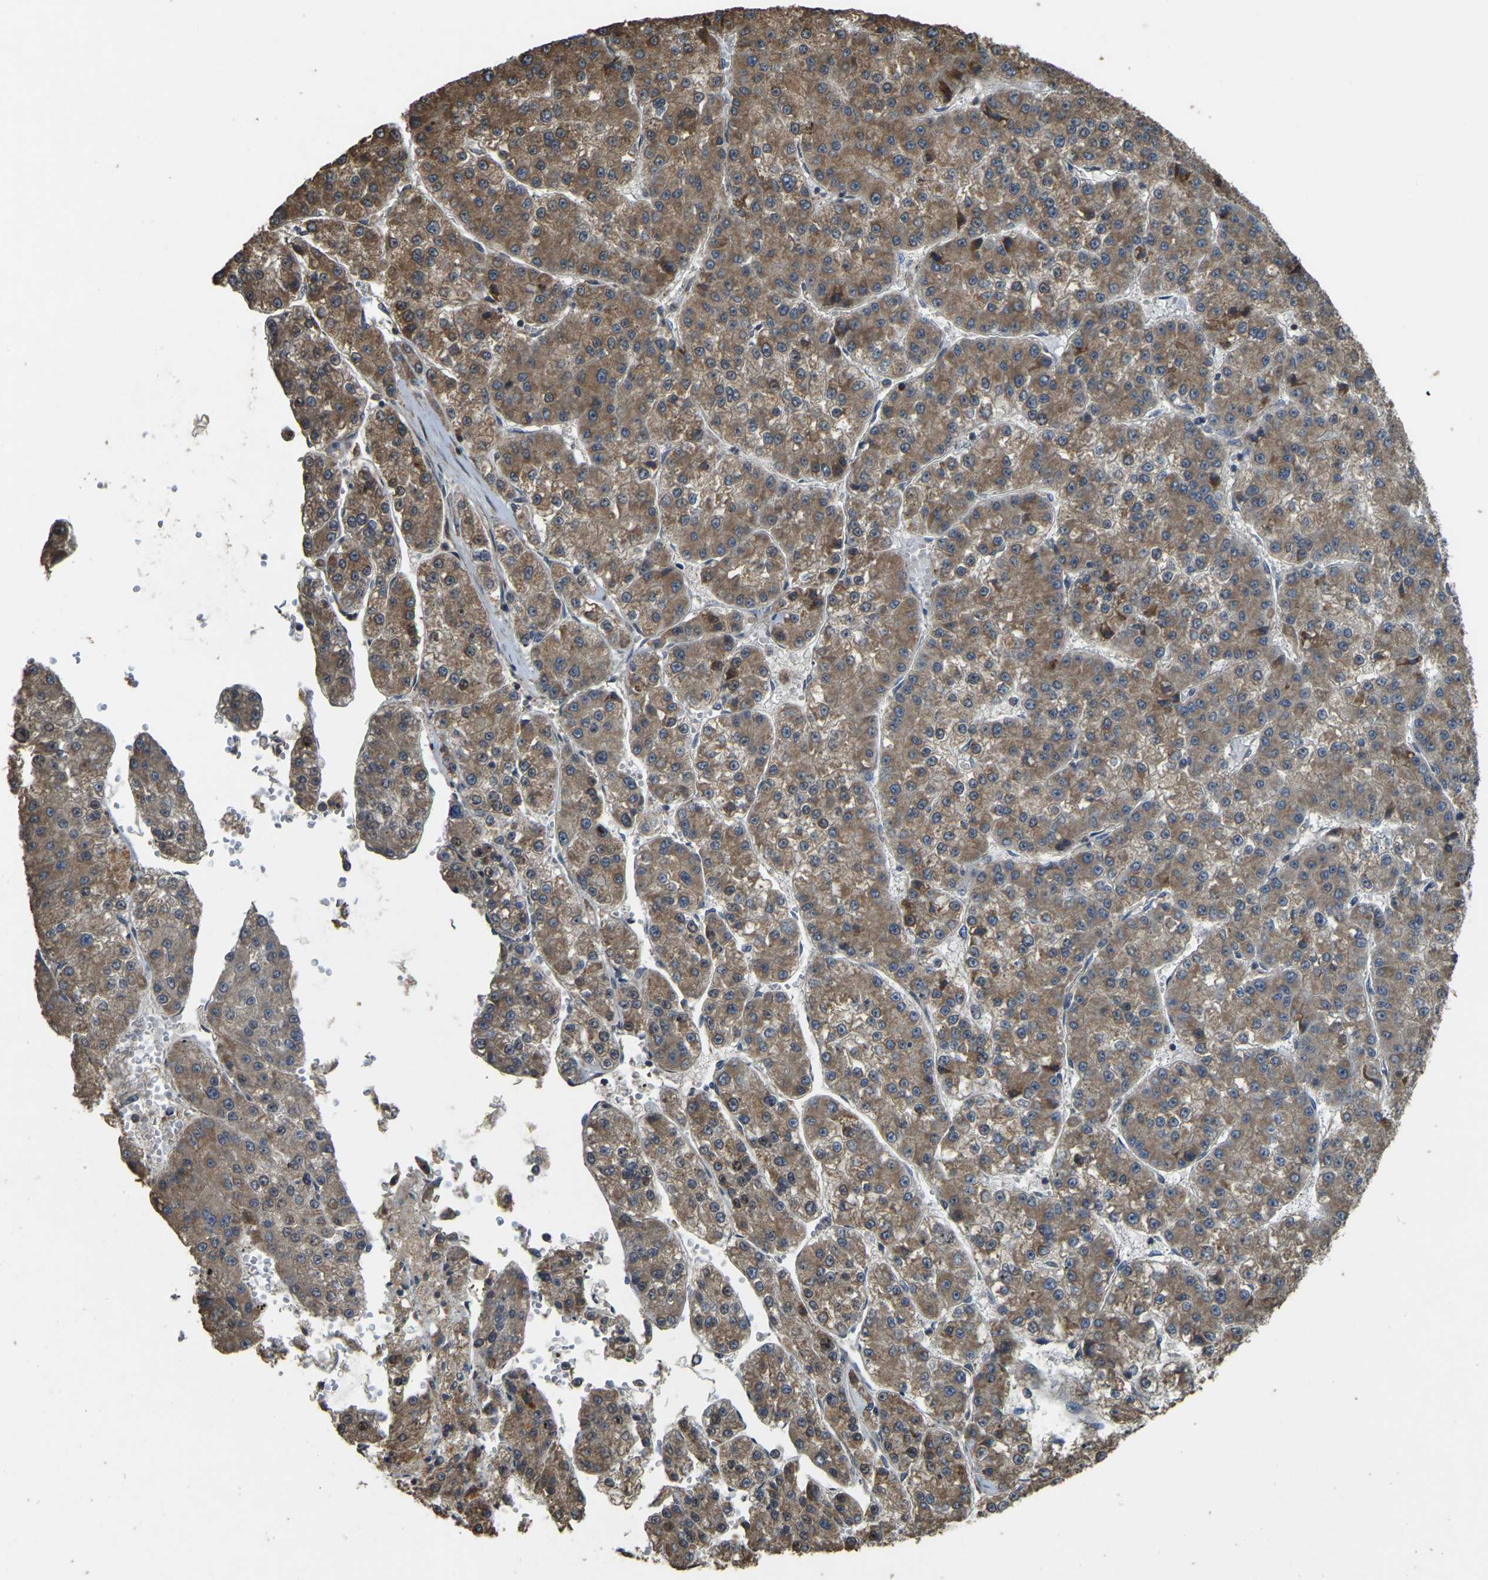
{"staining": {"intensity": "moderate", "quantity": ">75%", "location": "cytoplasmic/membranous"}, "tissue": "liver cancer", "cell_type": "Tumor cells", "image_type": "cancer", "snomed": [{"axis": "morphology", "description": "Carcinoma, Hepatocellular, NOS"}, {"axis": "topography", "description": "Liver"}], "caption": "Human liver cancer stained for a protein (brown) exhibits moderate cytoplasmic/membranous positive expression in about >75% of tumor cells.", "gene": "GNG2", "patient": {"sex": "female", "age": 73}}